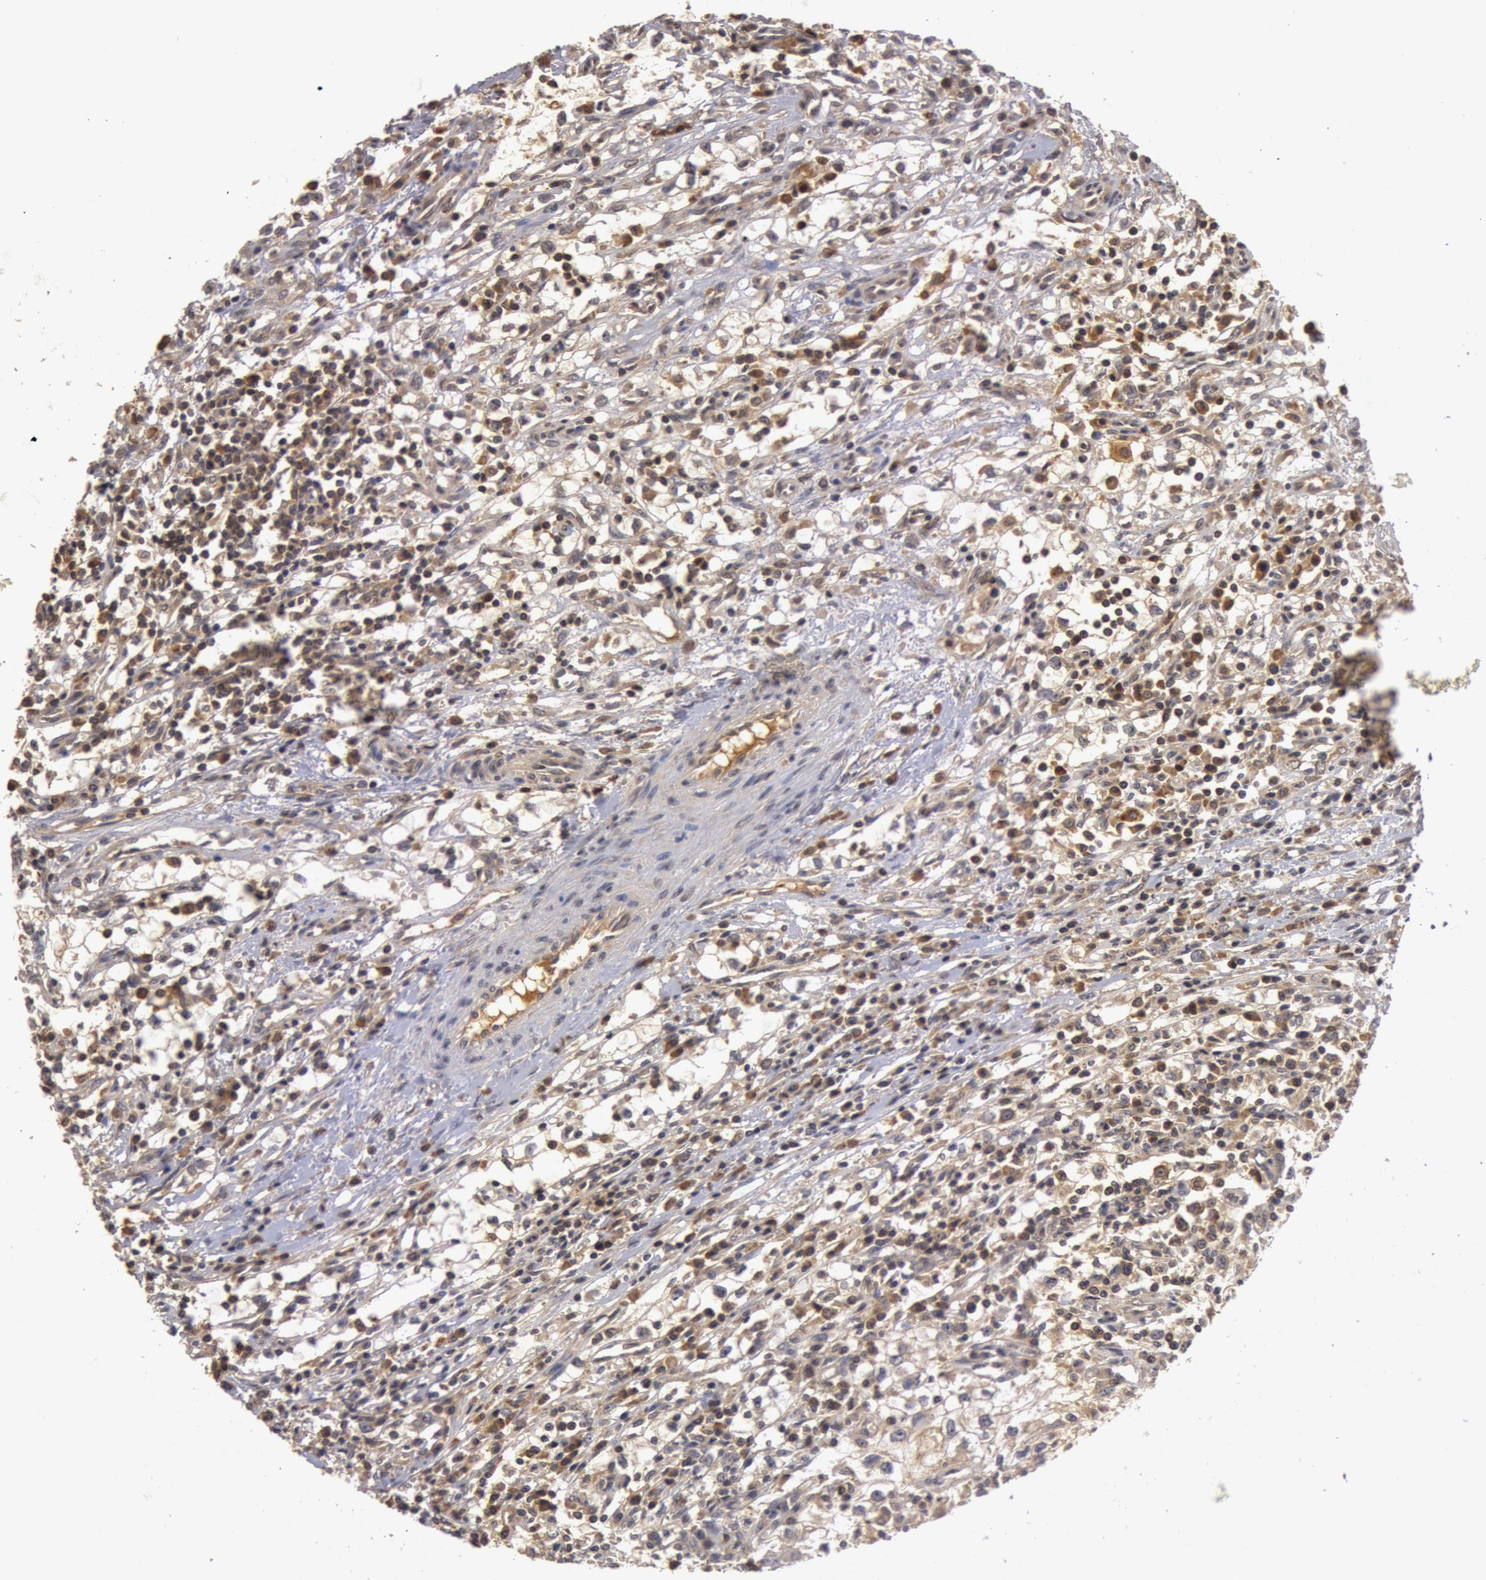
{"staining": {"intensity": "weak", "quantity": ">75%", "location": "cytoplasmic/membranous"}, "tissue": "renal cancer", "cell_type": "Tumor cells", "image_type": "cancer", "snomed": [{"axis": "morphology", "description": "Adenocarcinoma, NOS"}, {"axis": "topography", "description": "Kidney"}], "caption": "Immunohistochemical staining of human renal adenocarcinoma displays weak cytoplasmic/membranous protein positivity in approximately >75% of tumor cells.", "gene": "BCHE", "patient": {"sex": "male", "age": 82}}